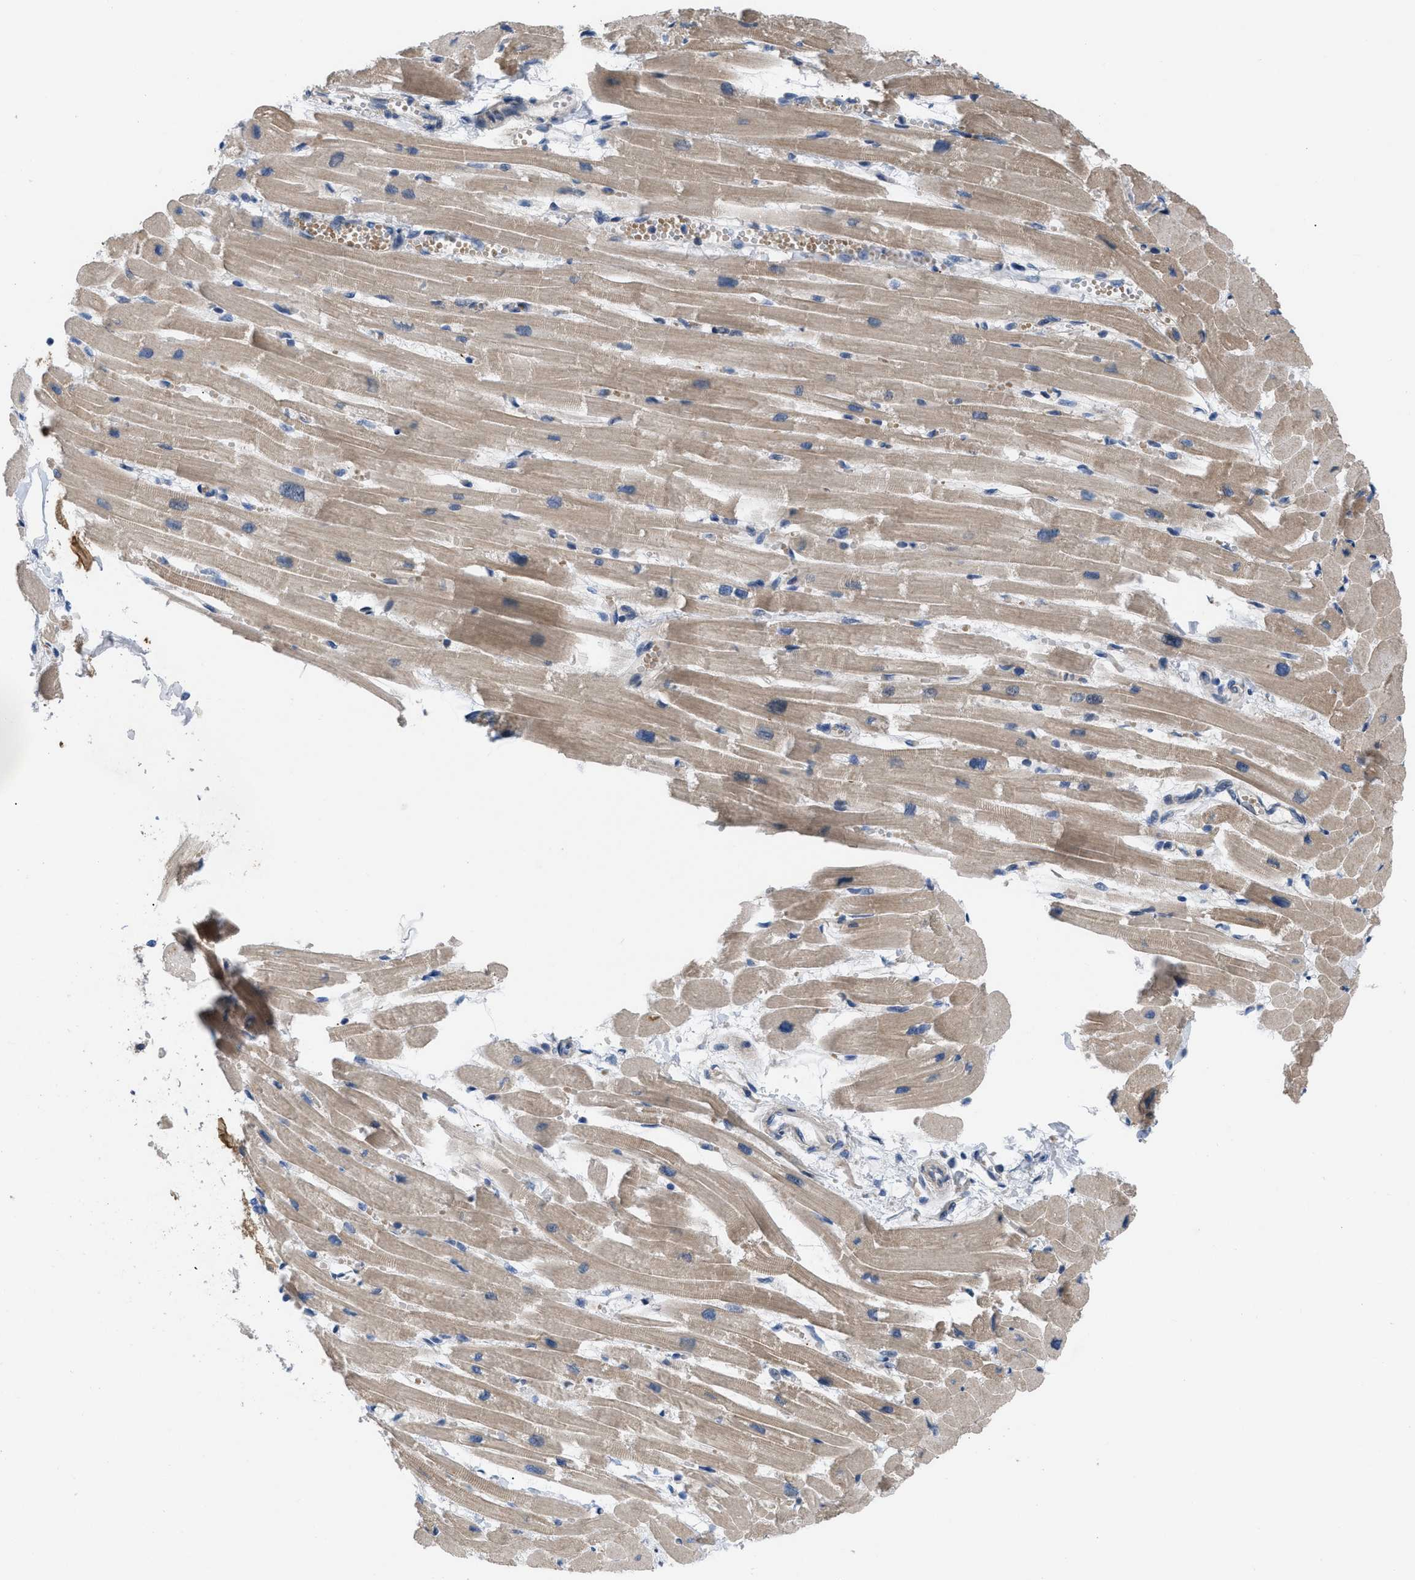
{"staining": {"intensity": "weak", "quantity": ">75%", "location": "cytoplasmic/membranous"}, "tissue": "heart muscle", "cell_type": "Cardiomyocytes", "image_type": "normal", "snomed": [{"axis": "morphology", "description": "Normal tissue, NOS"}, {"axis": "topography", "description": "Heart"}], "caption": "IHC image of benign heart muscle stained for a protein (brown), which reveals low levels of weak cytoplasmic/membranous expression in approximately >75% of cardiomyocytes.", "gene": "NDEL1", "patient": {"sex": "female", "age": 54}}